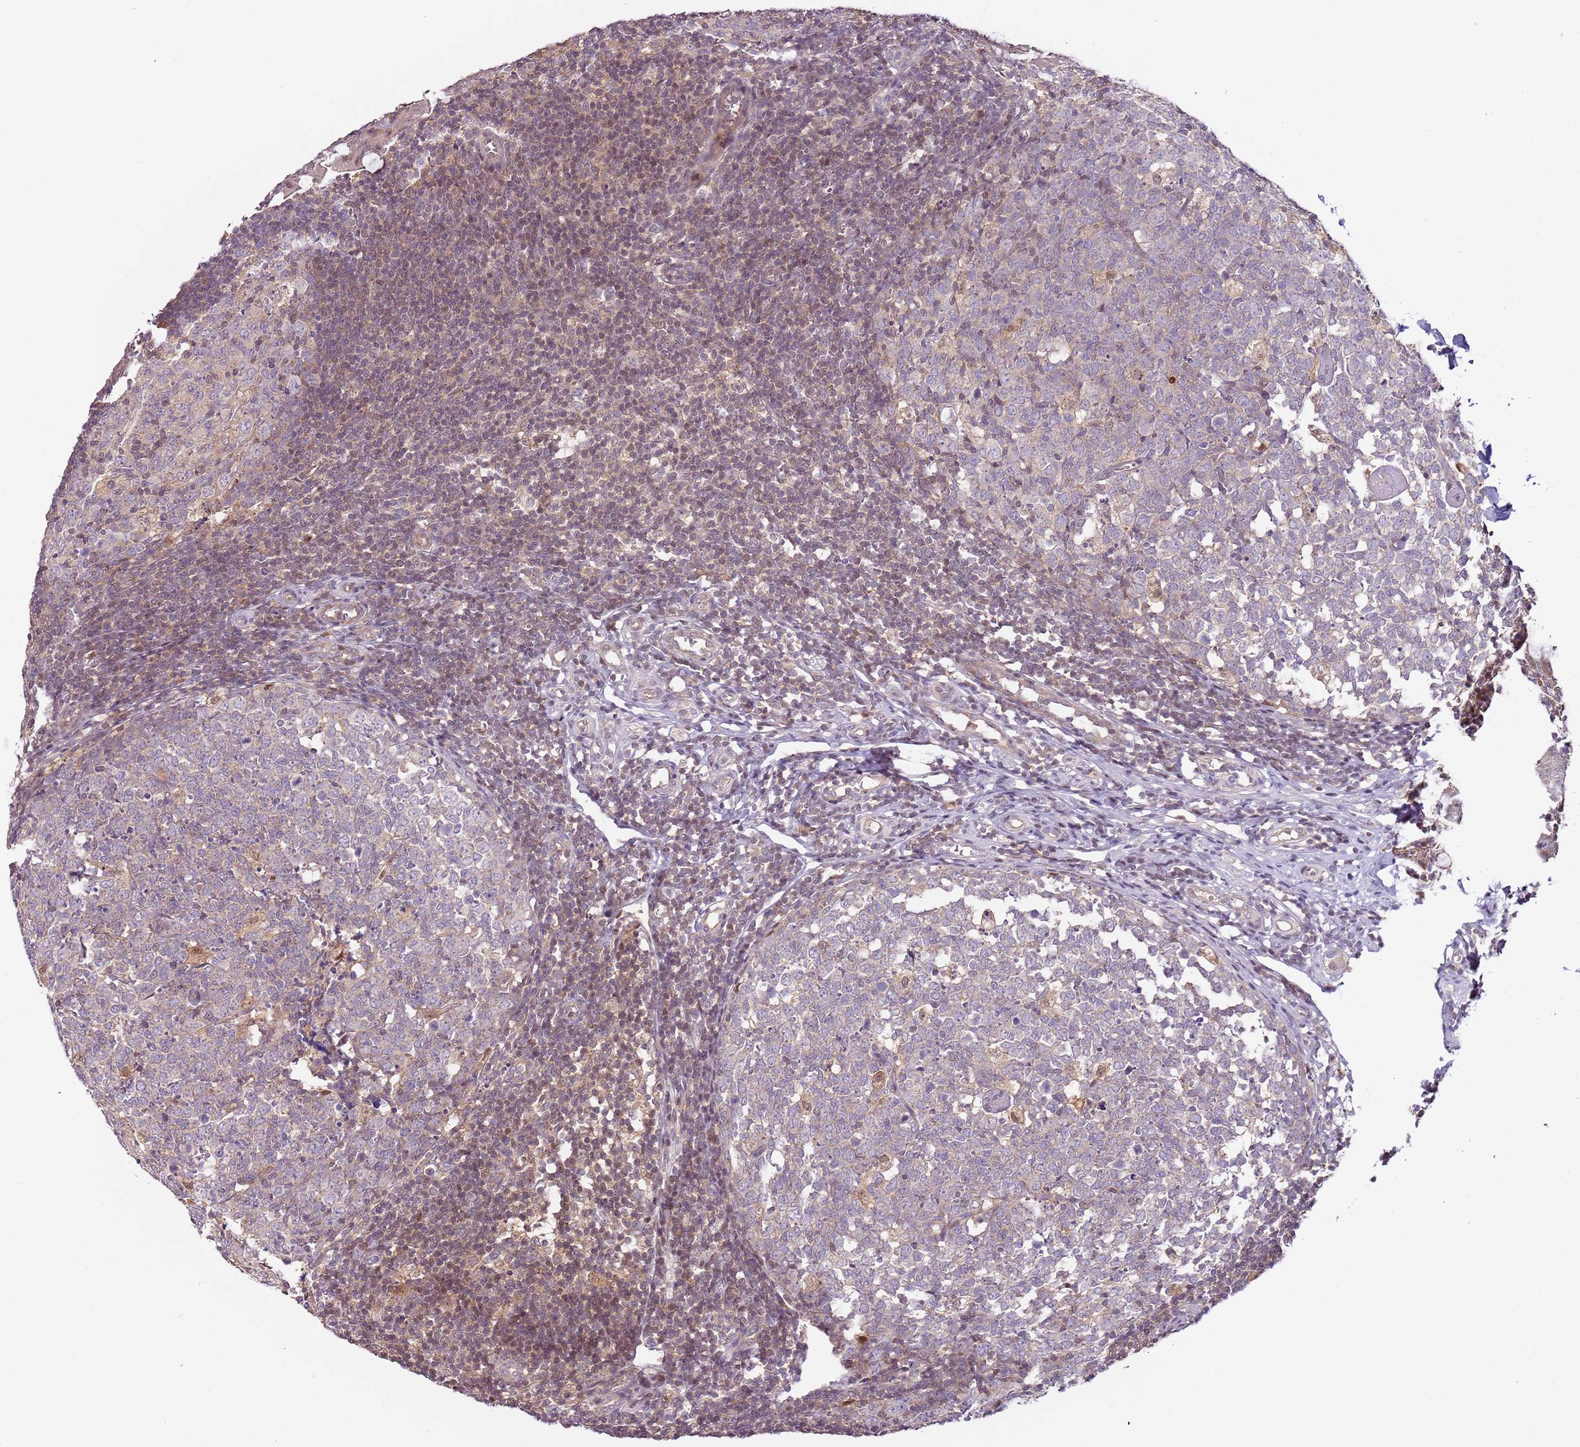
{"staining": {"intensity": "weak", "quantity": "25%-75%", "location": "cytoplasmic/membranous,nuclear"}, "tissue": "appendix", "cell_type": "Glandular cells", "image_type": "normal", "snomed": [{"axis": "morphology", "description": "Normal tissue, NOS"}, {"axis": "topography", "description": "Appendix"}], "caption": "Protein staining reveals weak cytoplasmic/membranous,nuclear staining in about 25%-75% of glandular cells in normal appendix. (DAB (3,3'-diaminobenzidine) IHC with brightfield microscopy, high magnification).", "gene": "GSTO2", "patient": {"sex": "male", "age": 14}}